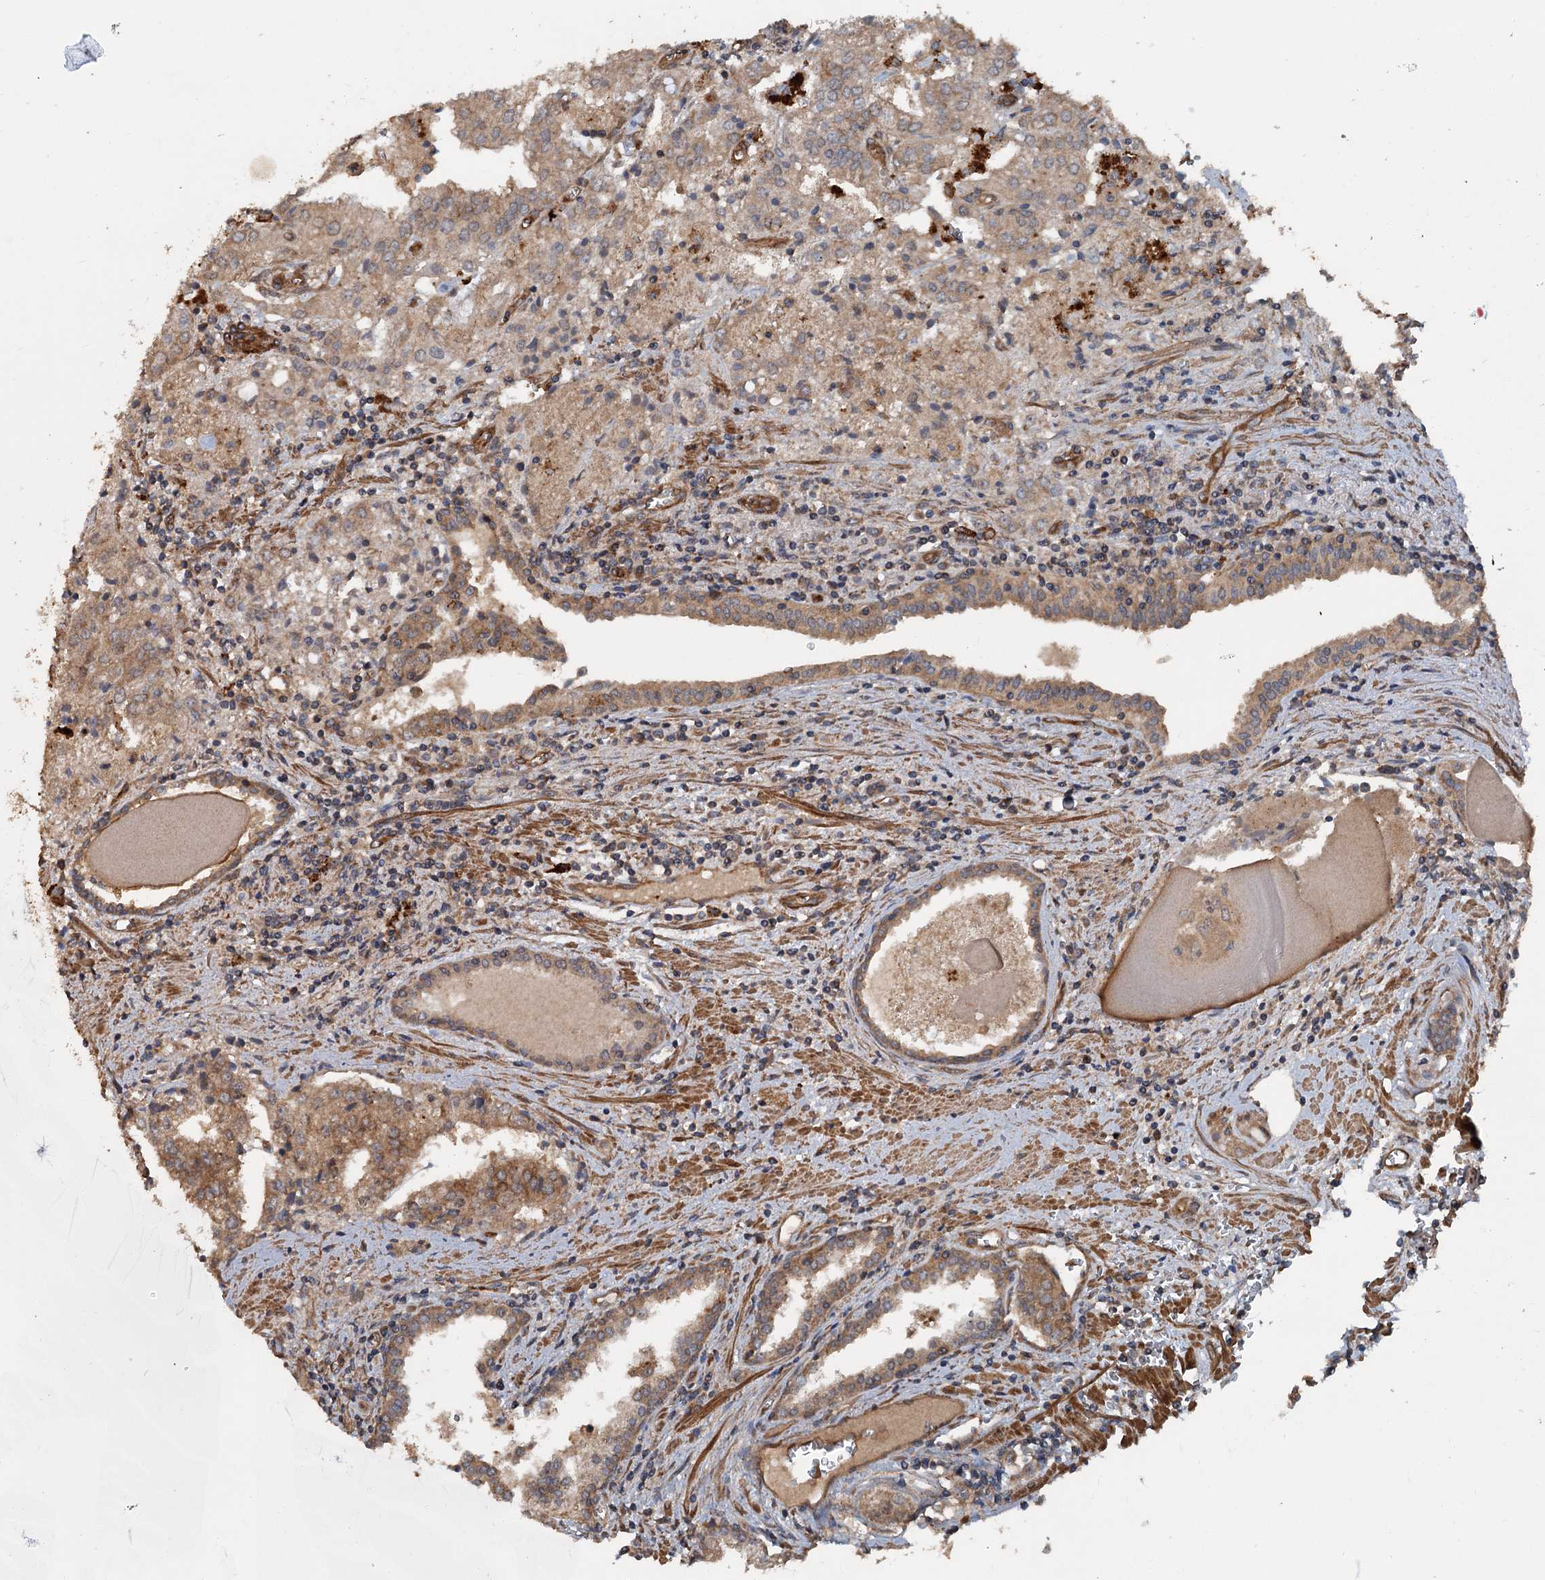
{"staining": {"intensity": "moderate", "quantity": ">75%", "location": "cytoplasmic/membranous"}, "tissue": "prostate cancer", "cell_type": "Tumor cells", "image_type": "cancer", "snomed": [{"axis": "morphology", "description": "Adenocarcinoma, High grade"}, {"axis": "topography", "description": "Prostate"}], "caption": "A histopathology image of human high-grade adenocarcinoma (prostate) stained for a protein exhibits moderate cytoplasmic/membranous brown staining in tumor cells.", "gene": "RNF214", "patient": {"sex": "male", "age": 68}}